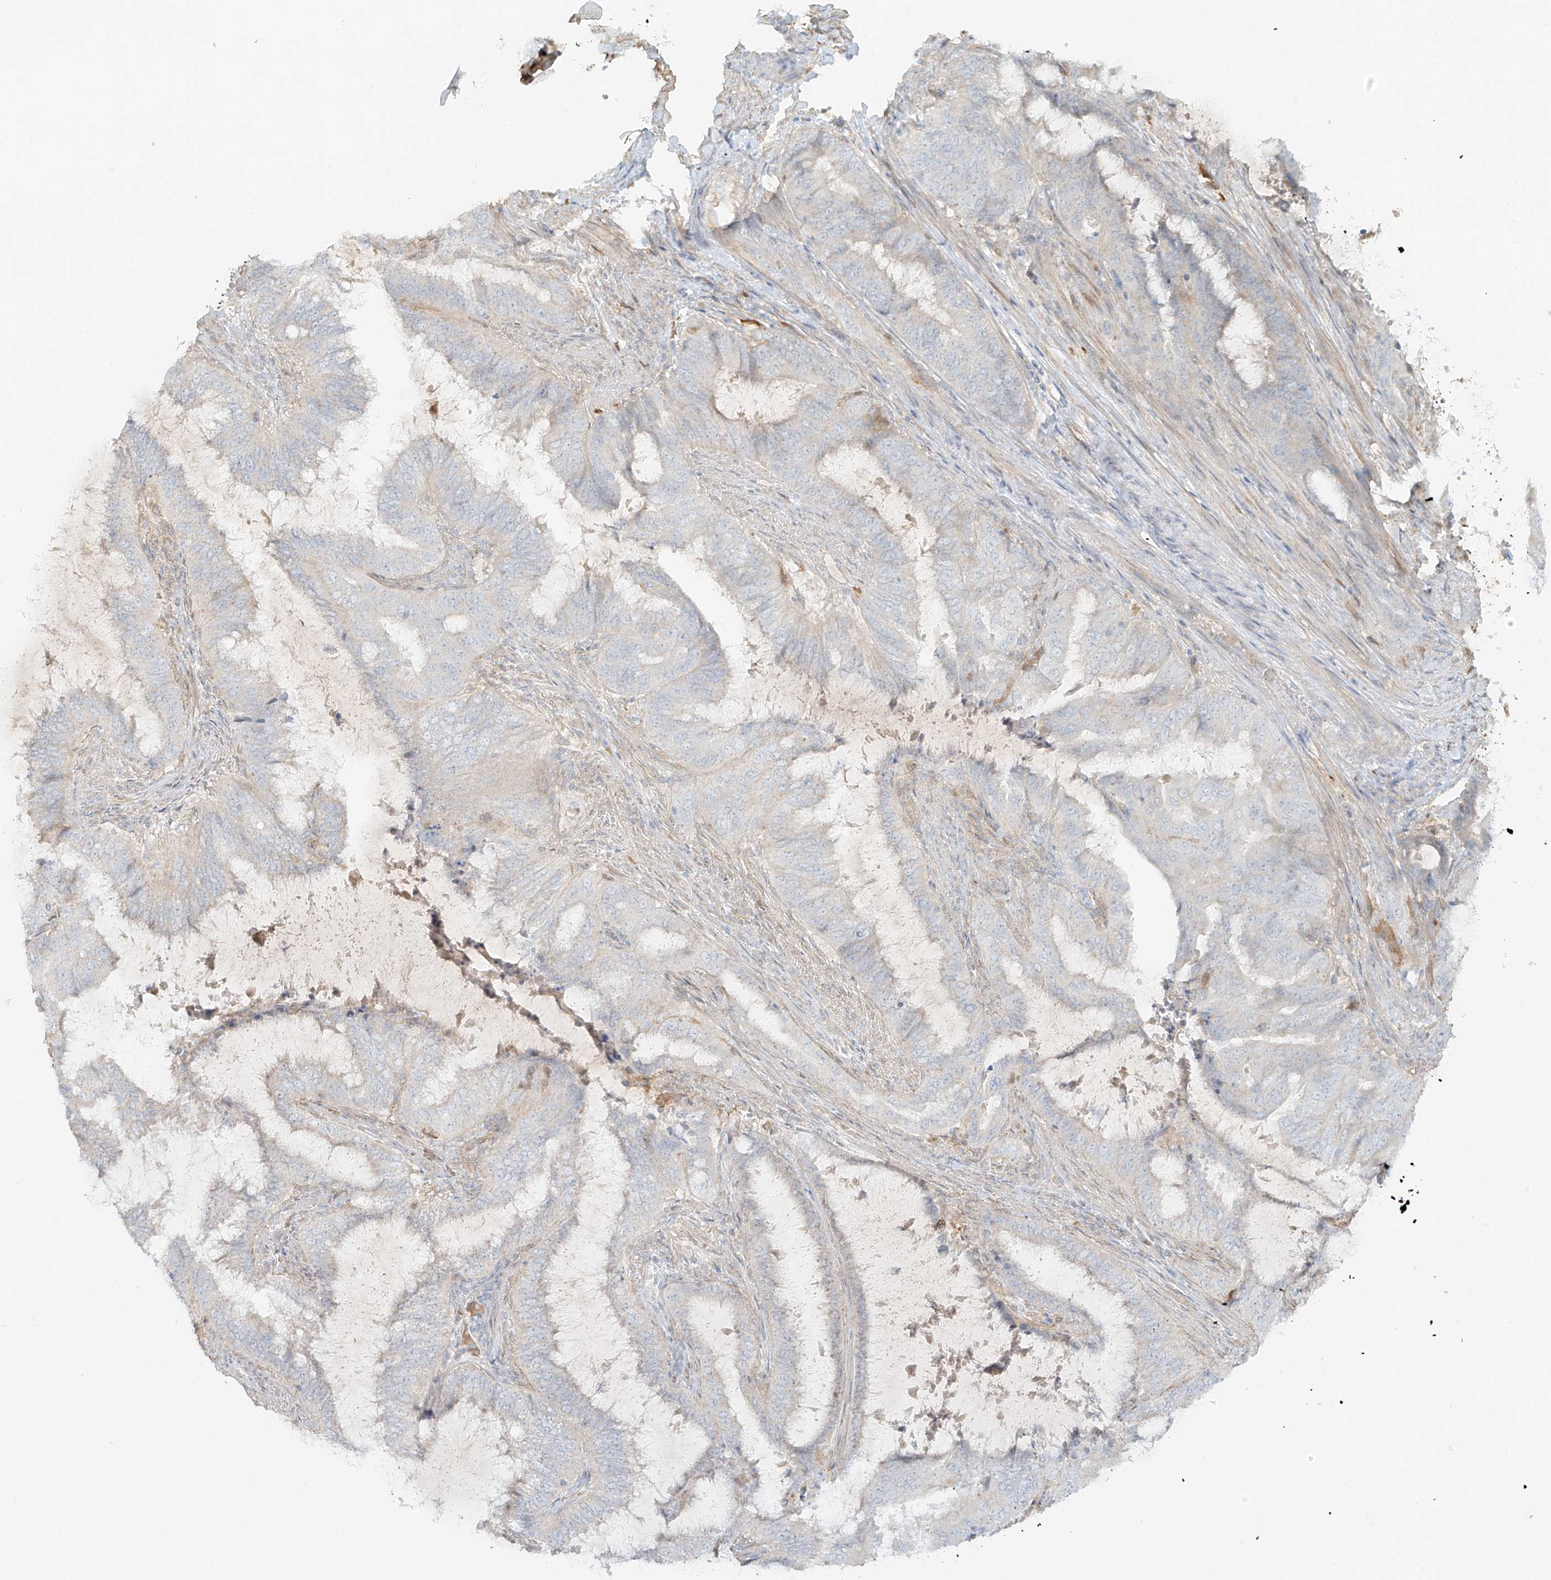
{"staining": {"intensity": "negative", "quantity": "none", "location": "none"}, "tissue": "endometrial cancer", "cell_type": "Tumor cells", "image_type": "cancer", "snomed": [{"axis": "morphology", "description": "Adenocarcinoma, NOS"}, {"axis": "topography", "description": "Endometrium"}], "caption": "A high-resolution micrograph shows immunohistochemistry (IHC) staining of endometrial cancer, which displays no significant positivity in tumor cells.", "gene": "UPK1B", "patient": {"sex": "female", "age": 51}}